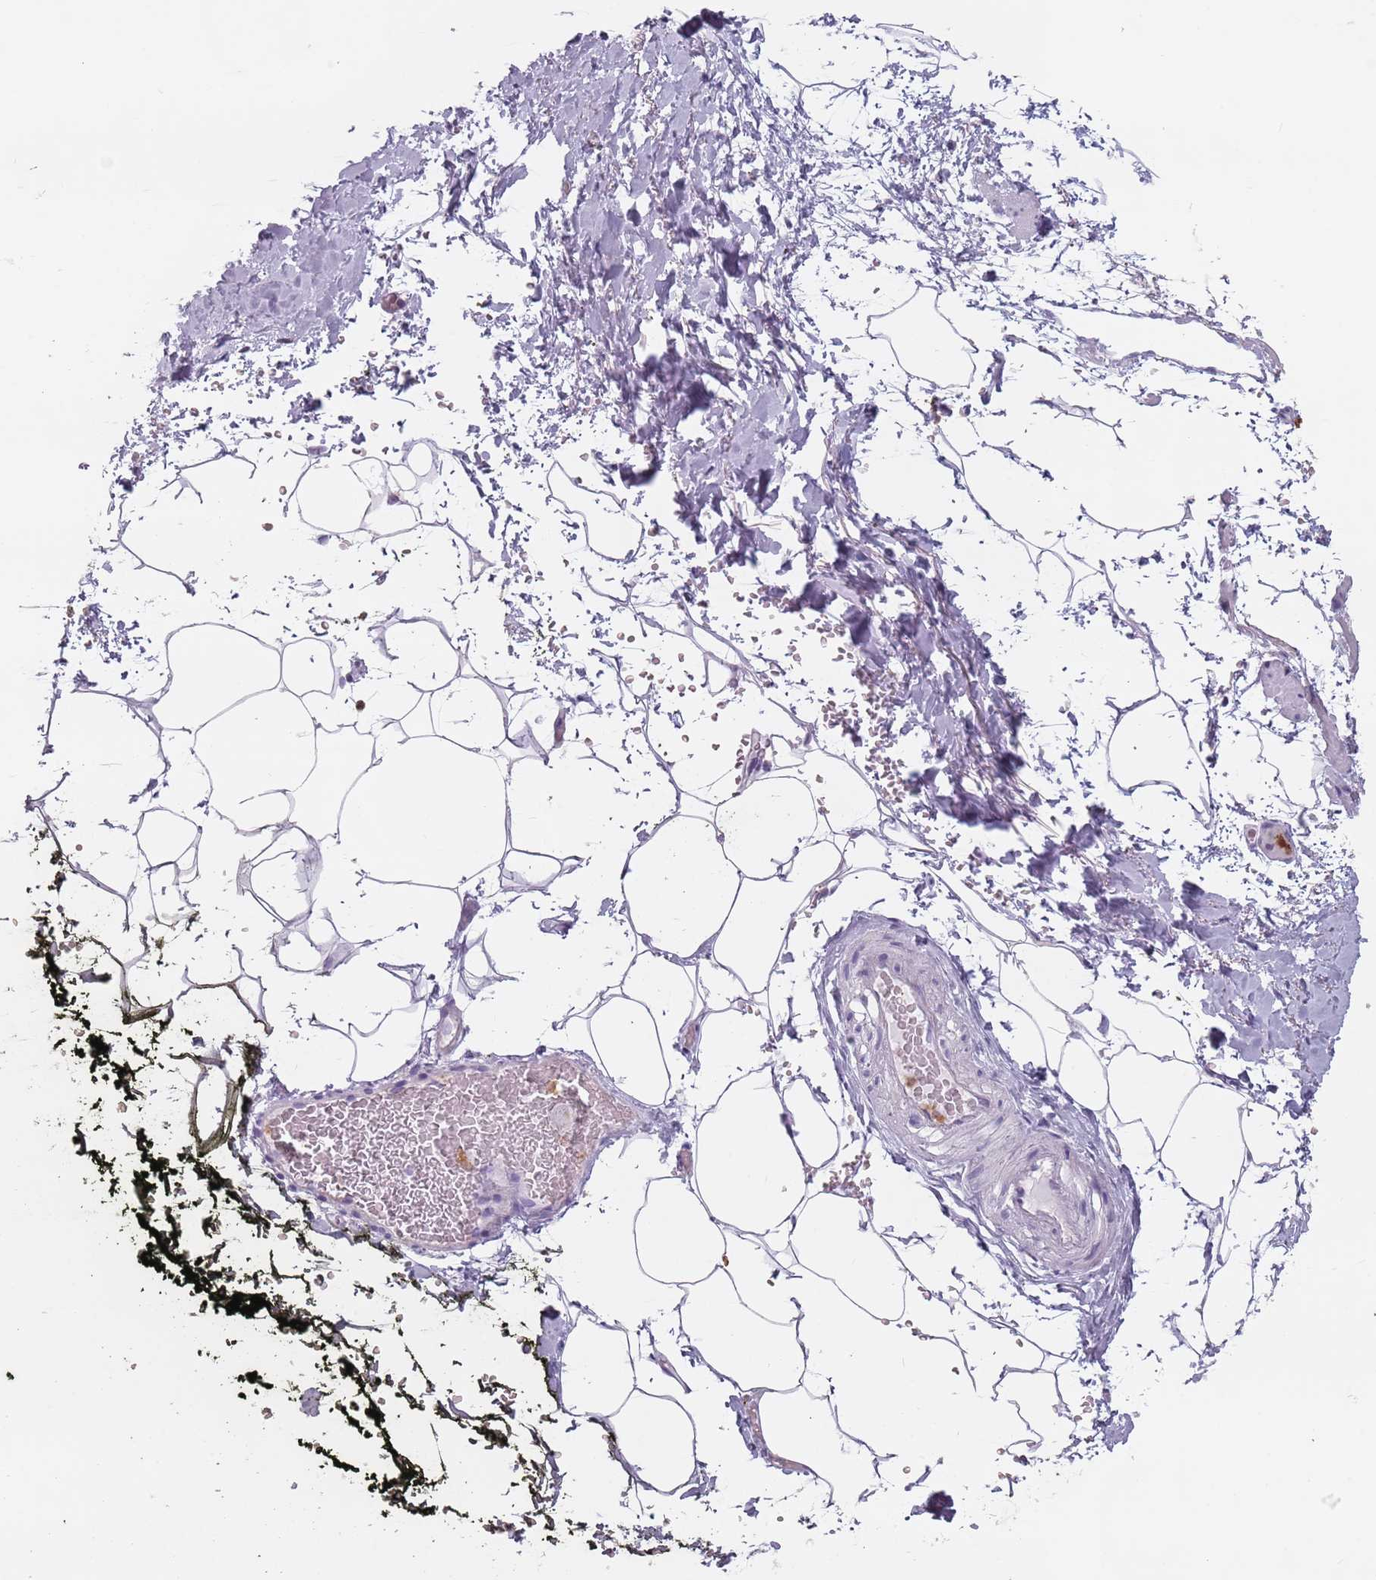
{"staining": {"intensity": "negative", "quantity": "none", "location": "none"}, "tissue": "adipose tissue", "cell_type": "Adipocytes", "image_type": "normal", "snomed": [{"axis": "morphology", "description": "Normal tissue, NOS"}, {"axis": "morphology", "description": "Adenocarcinoma, Low grade"}, {"axis": "topography", "description": "Prostate"}, {"axis": "topography", "description": "Peripheral nerve tissue"}], "caption": "The micrograph shows no staining of adipocytes in benign adipose tissue.", "gene": "ZNF584", "patient": {"sex": "male", "age": 63}}